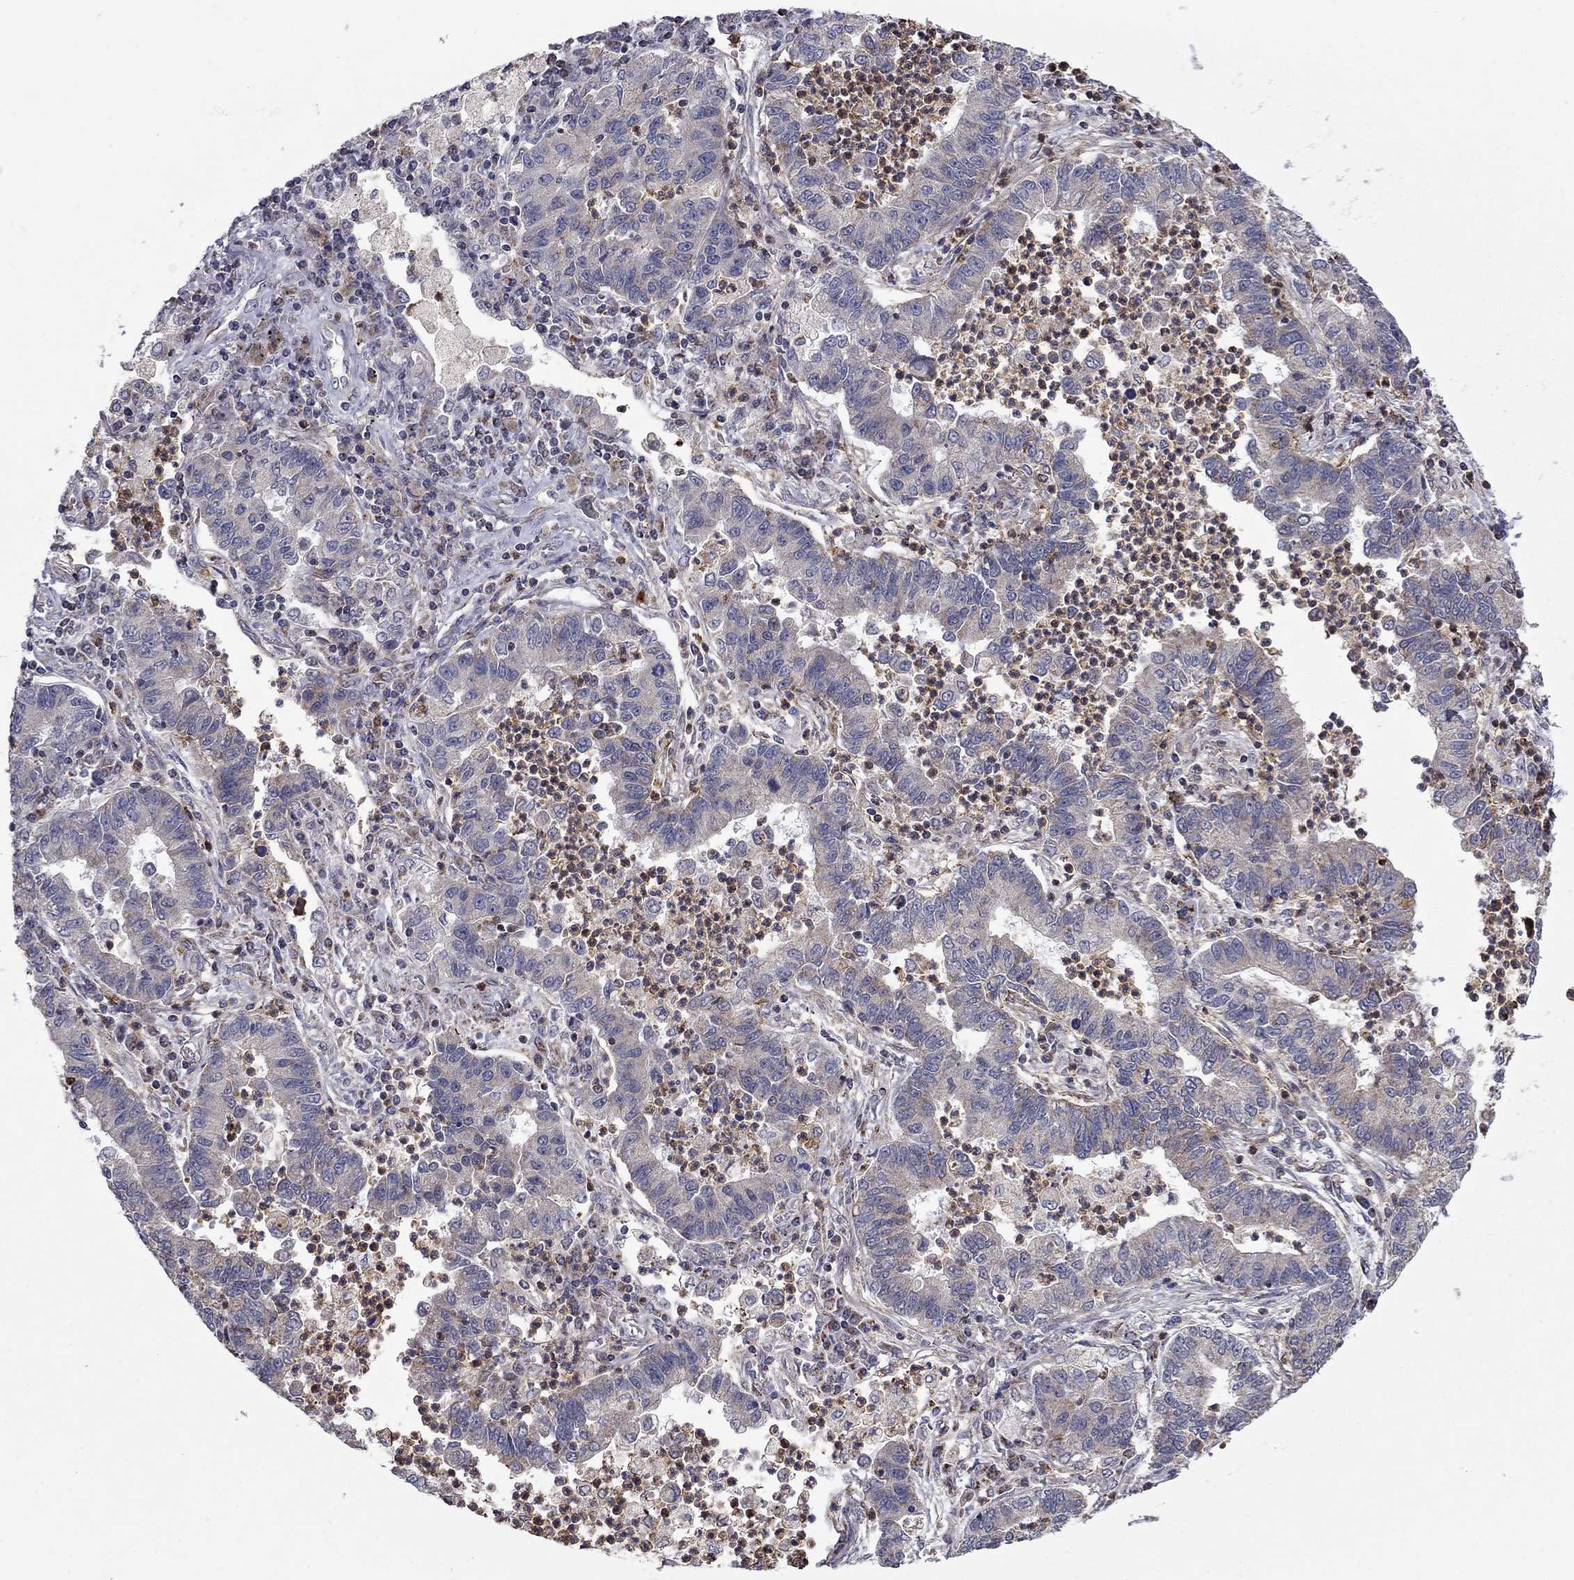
{"staining": {"intensity": "negative", "quantity": "none", "location": "none"}, "tissue": "lung cancer", "cell_type": "Tumor cells", "image_type": "cancer", "snomed": [{"axis": "morphology", "description": "Adenocarcinoma, NOS"}, {"axis": "topography", "description": "Lung"}], "caption": "There is no significant positivity in tumor cells of lung adenocarcinoma.", "gene": "DOP1B", "patient": {"sex": "female", "age": 57}}